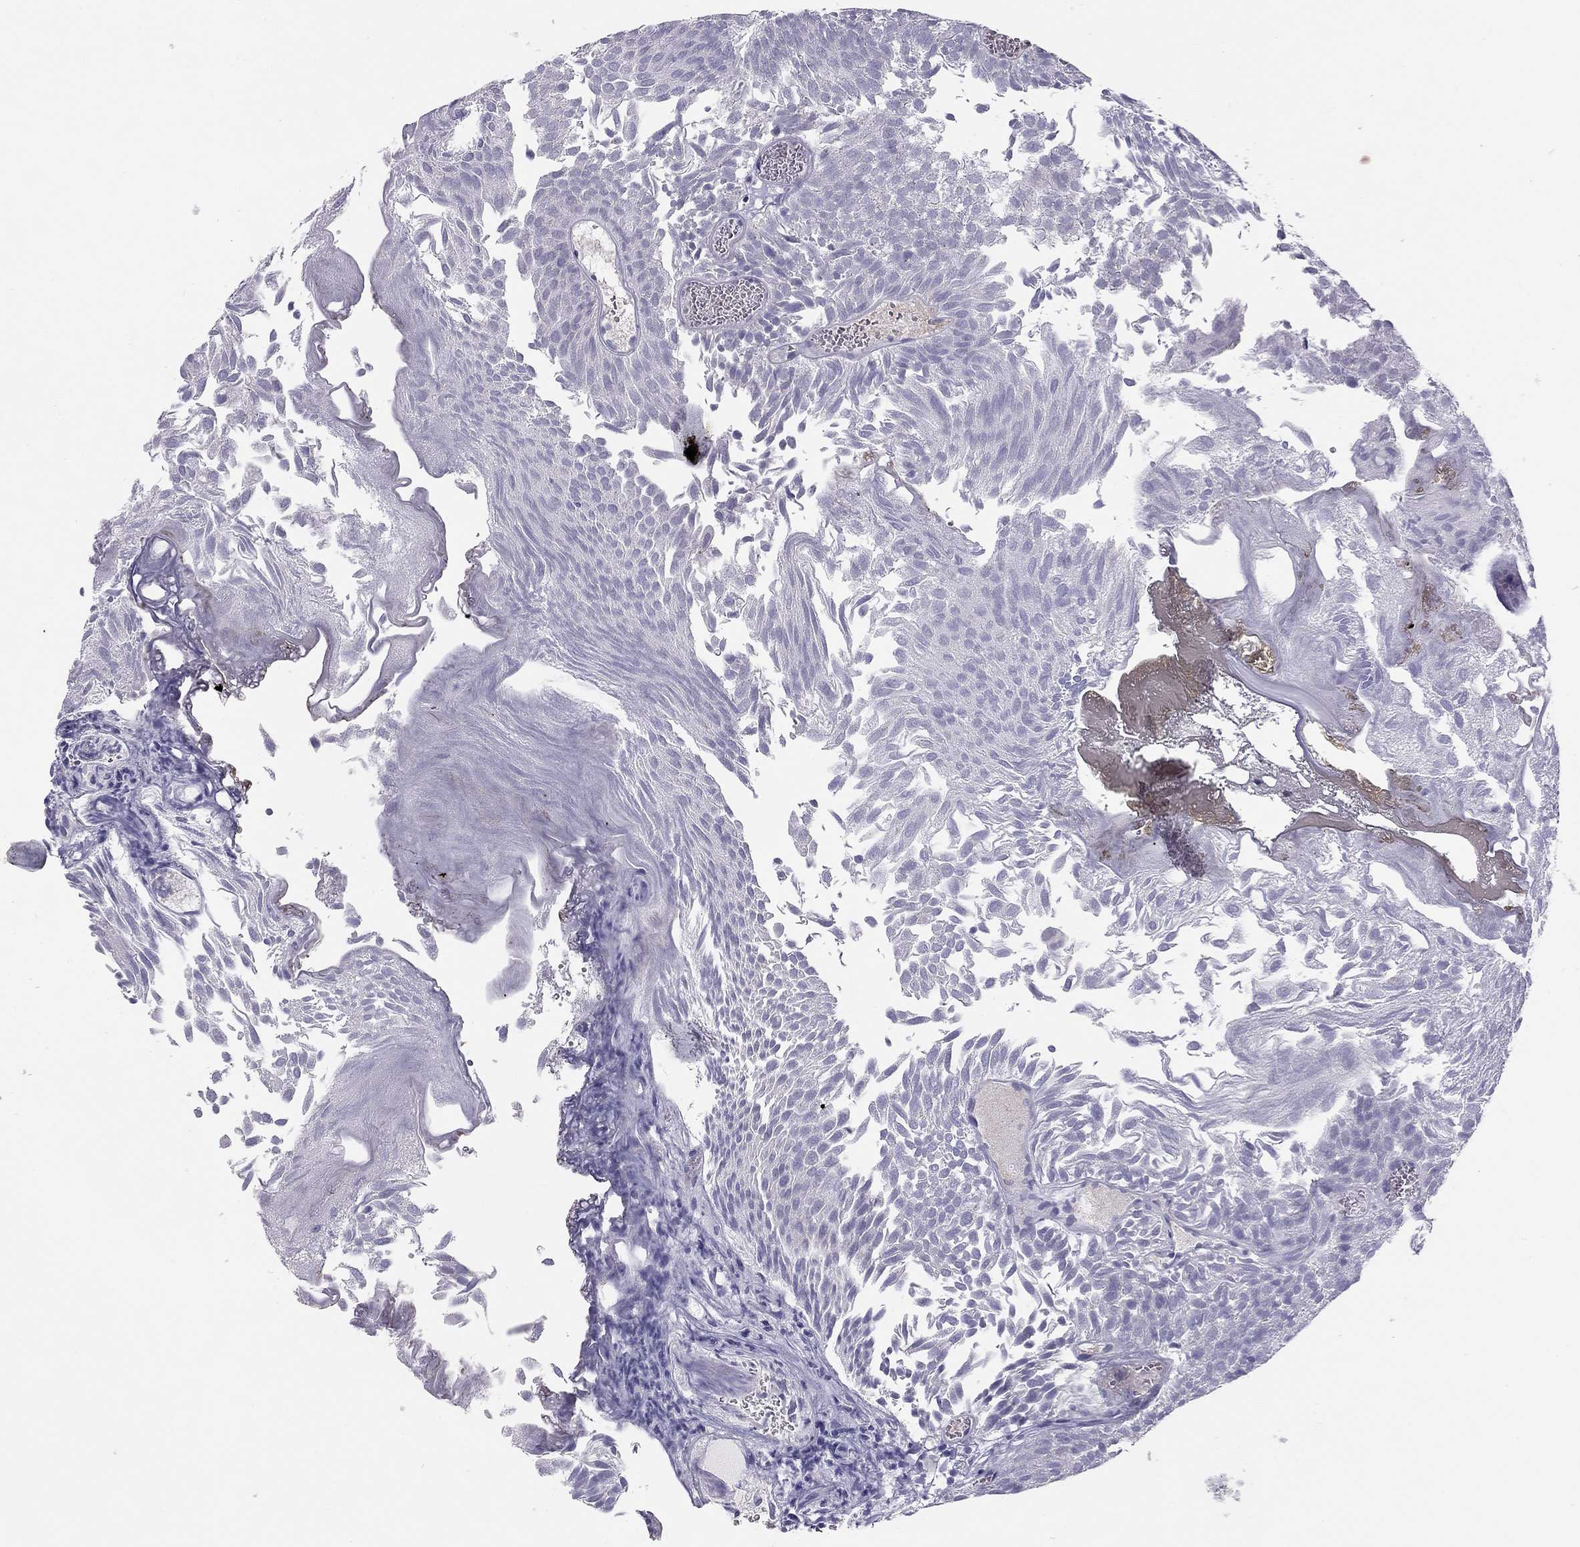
{"staining": {"intensity": "negative", "quantity": "none", "location": "none"}, "tissue": "urothelial cancer", "cell_type": "Tumor cells", "image_type": "cancer", "snomed": [{"axis": "morphology", "description": "Urothelial carcinoma, Low grade"}, {"axis": "topography", "description": "Urinary bladder"}], "caption": "IHC image of neoplastic tissue: human urothelial carcinoma (low-grade) stained with DAB demonstrates no significant protein expression in tumor cells.", "gene": "SPATA12", "patient": {"sex": "male", "age": 52}}